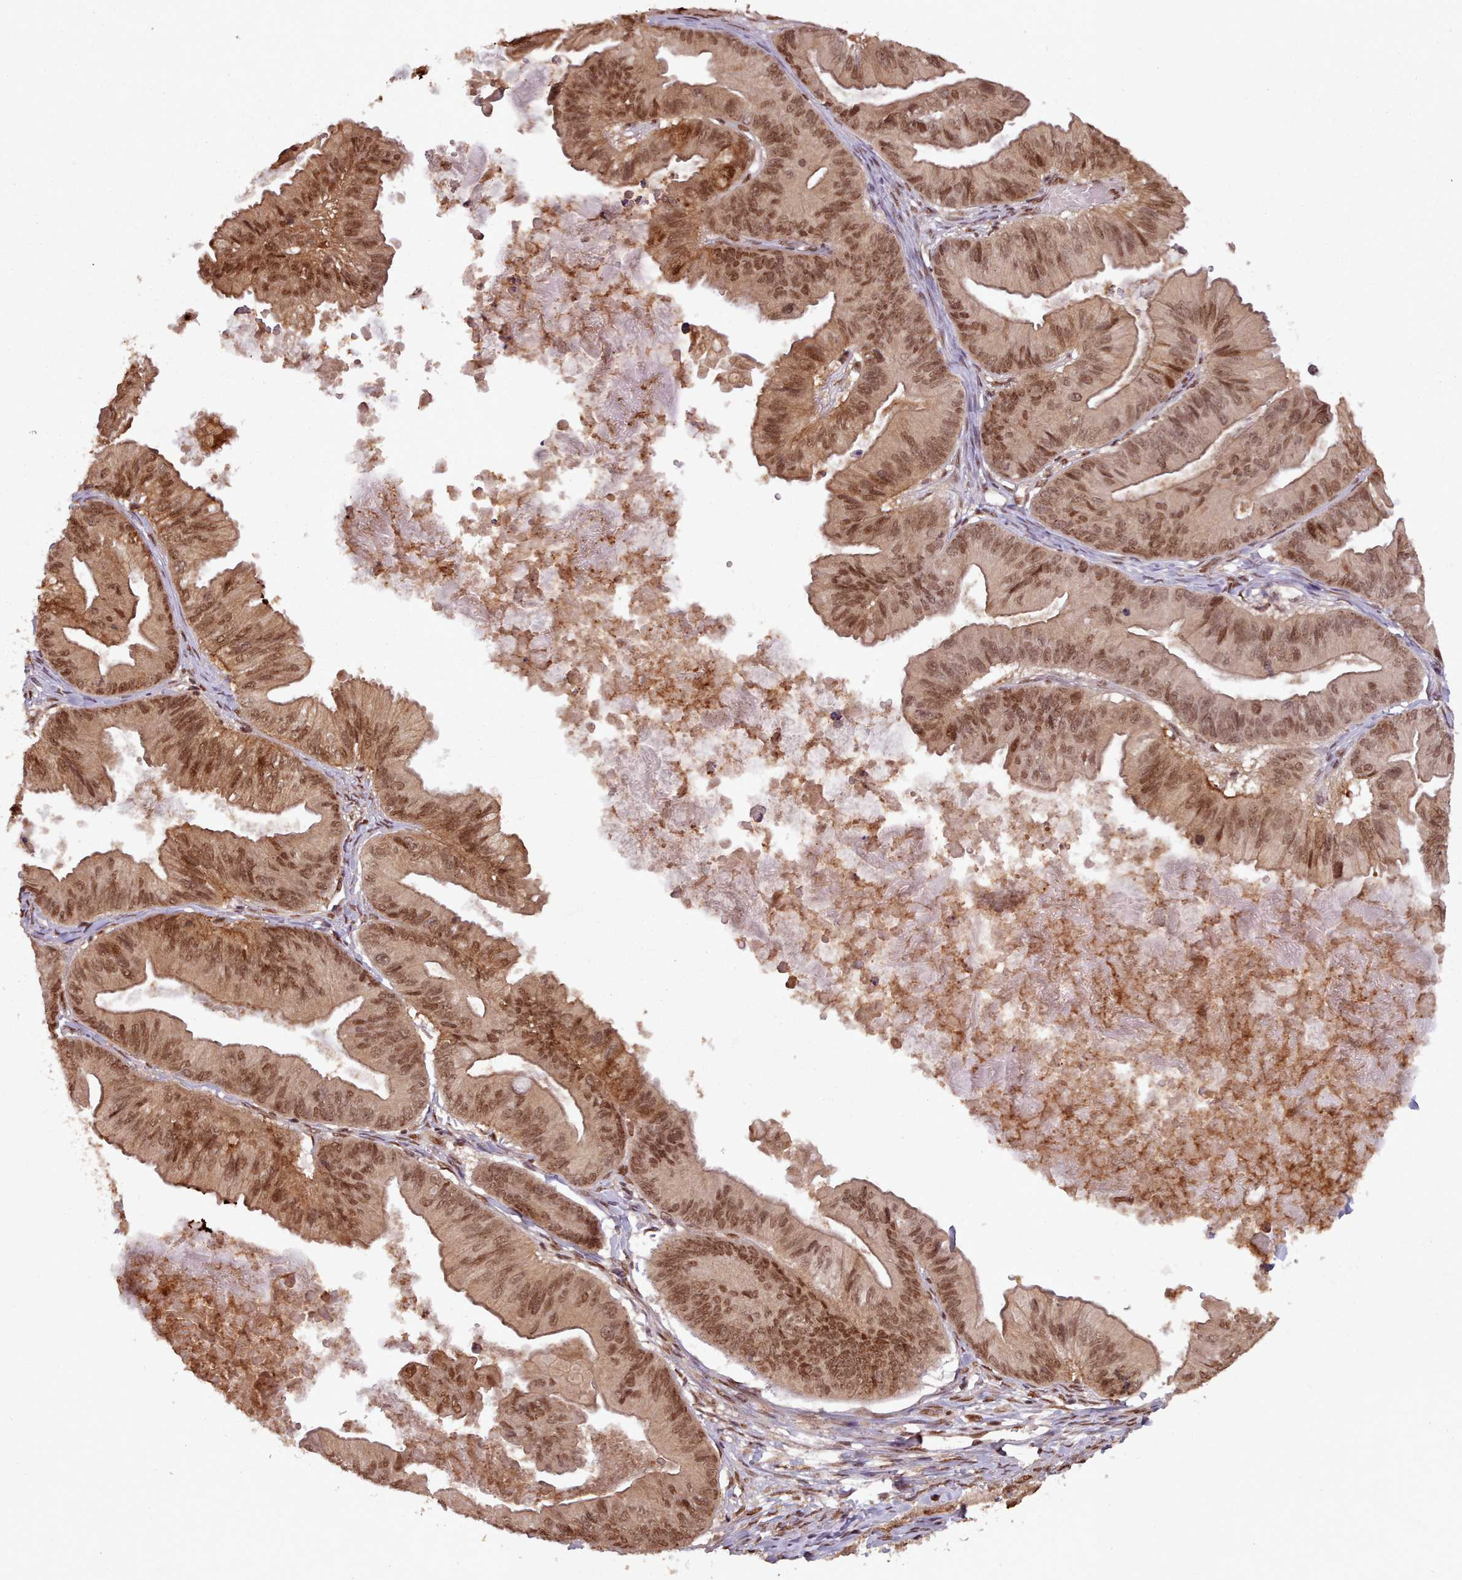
{"staining": {"intensity": "strong", "quantity": ">75%", "location": "cytoplasmic/membranous,nuclear"}, "tissue": "ovarian cancer", "cell_type": "Tumor cells", "image_type": "cancer", "snomed": [{"axis": "morphology", "description": "Cystadenocarcinoma, mucinous, NOS"}, {"axis": "topography", "description": "Ovary"}], "caption": "Immunohistochemical staining of ovarian cancer displays high levels of strong cytoplasmic/membranous and nuclear positivity in approximately >75% of tumor cells. (DAB (3,3'-diaminobenzidine) IHC, brown staining for protein, blue staining for nuclei).", "gene": "RPS27A", "patient": {"sex": "female", "age": 61}}